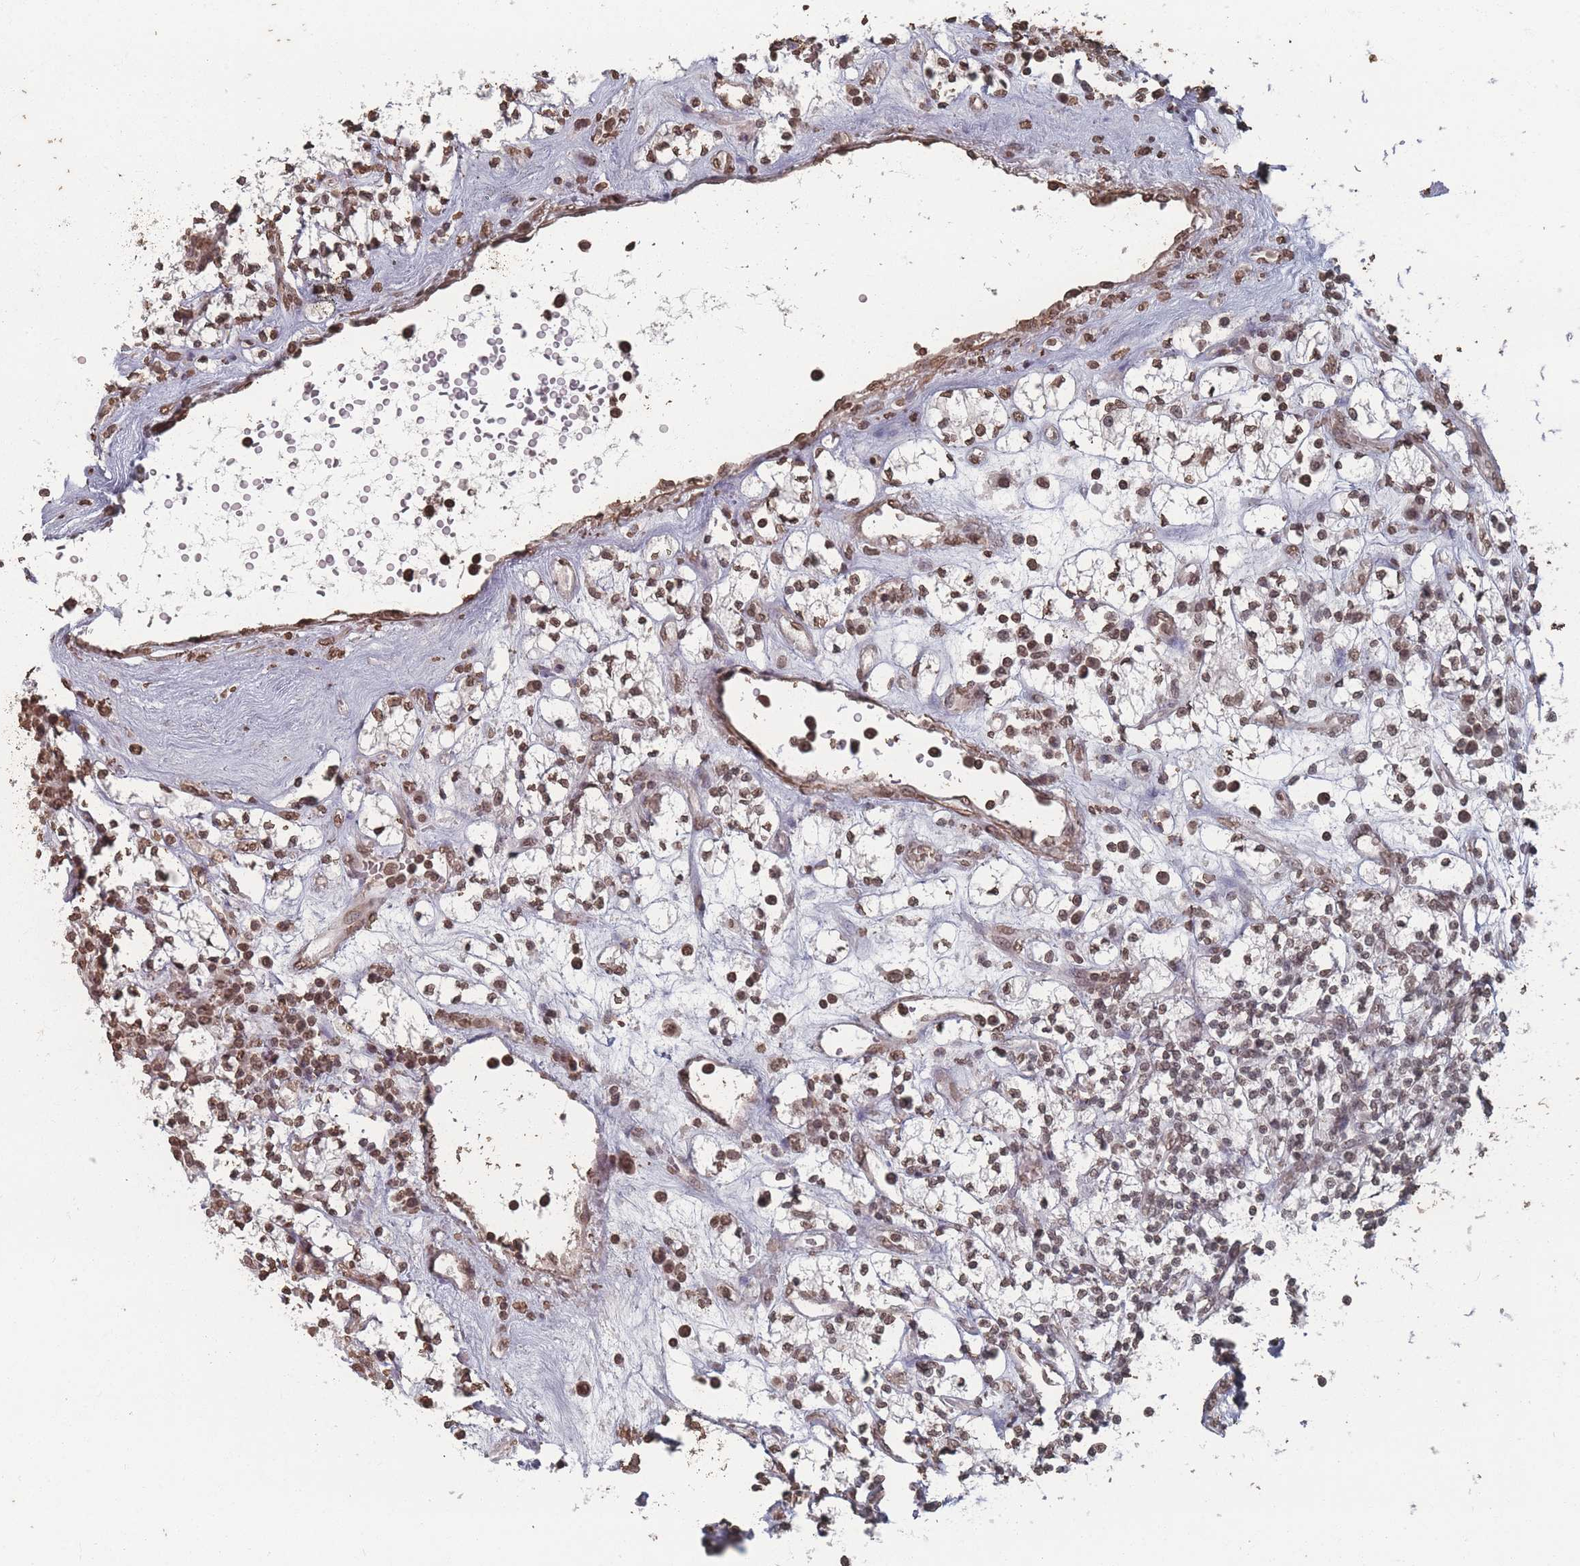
{"staining": {"intensity": "moderate", "quantity": ">75%", "location": "nuclear"}, "tissue": "renal cancer", "cell_type": "Tumor cells", "image_type": "cancer", "snomed": [{"axis": "morphology", "description": "Adenocarcinoma, NOS"}, {"axis": "topography", "description": "Kidney"}], "caption": "Protein staining shows moderate nuclear staining in approximately >75% of tumor cells in renal cancer (adenocarcinoma). (IHC, brightfield microscopy, high magnification).", "gene": "PLEKHG5", "patient": {"sex": "male", "age": 77}}